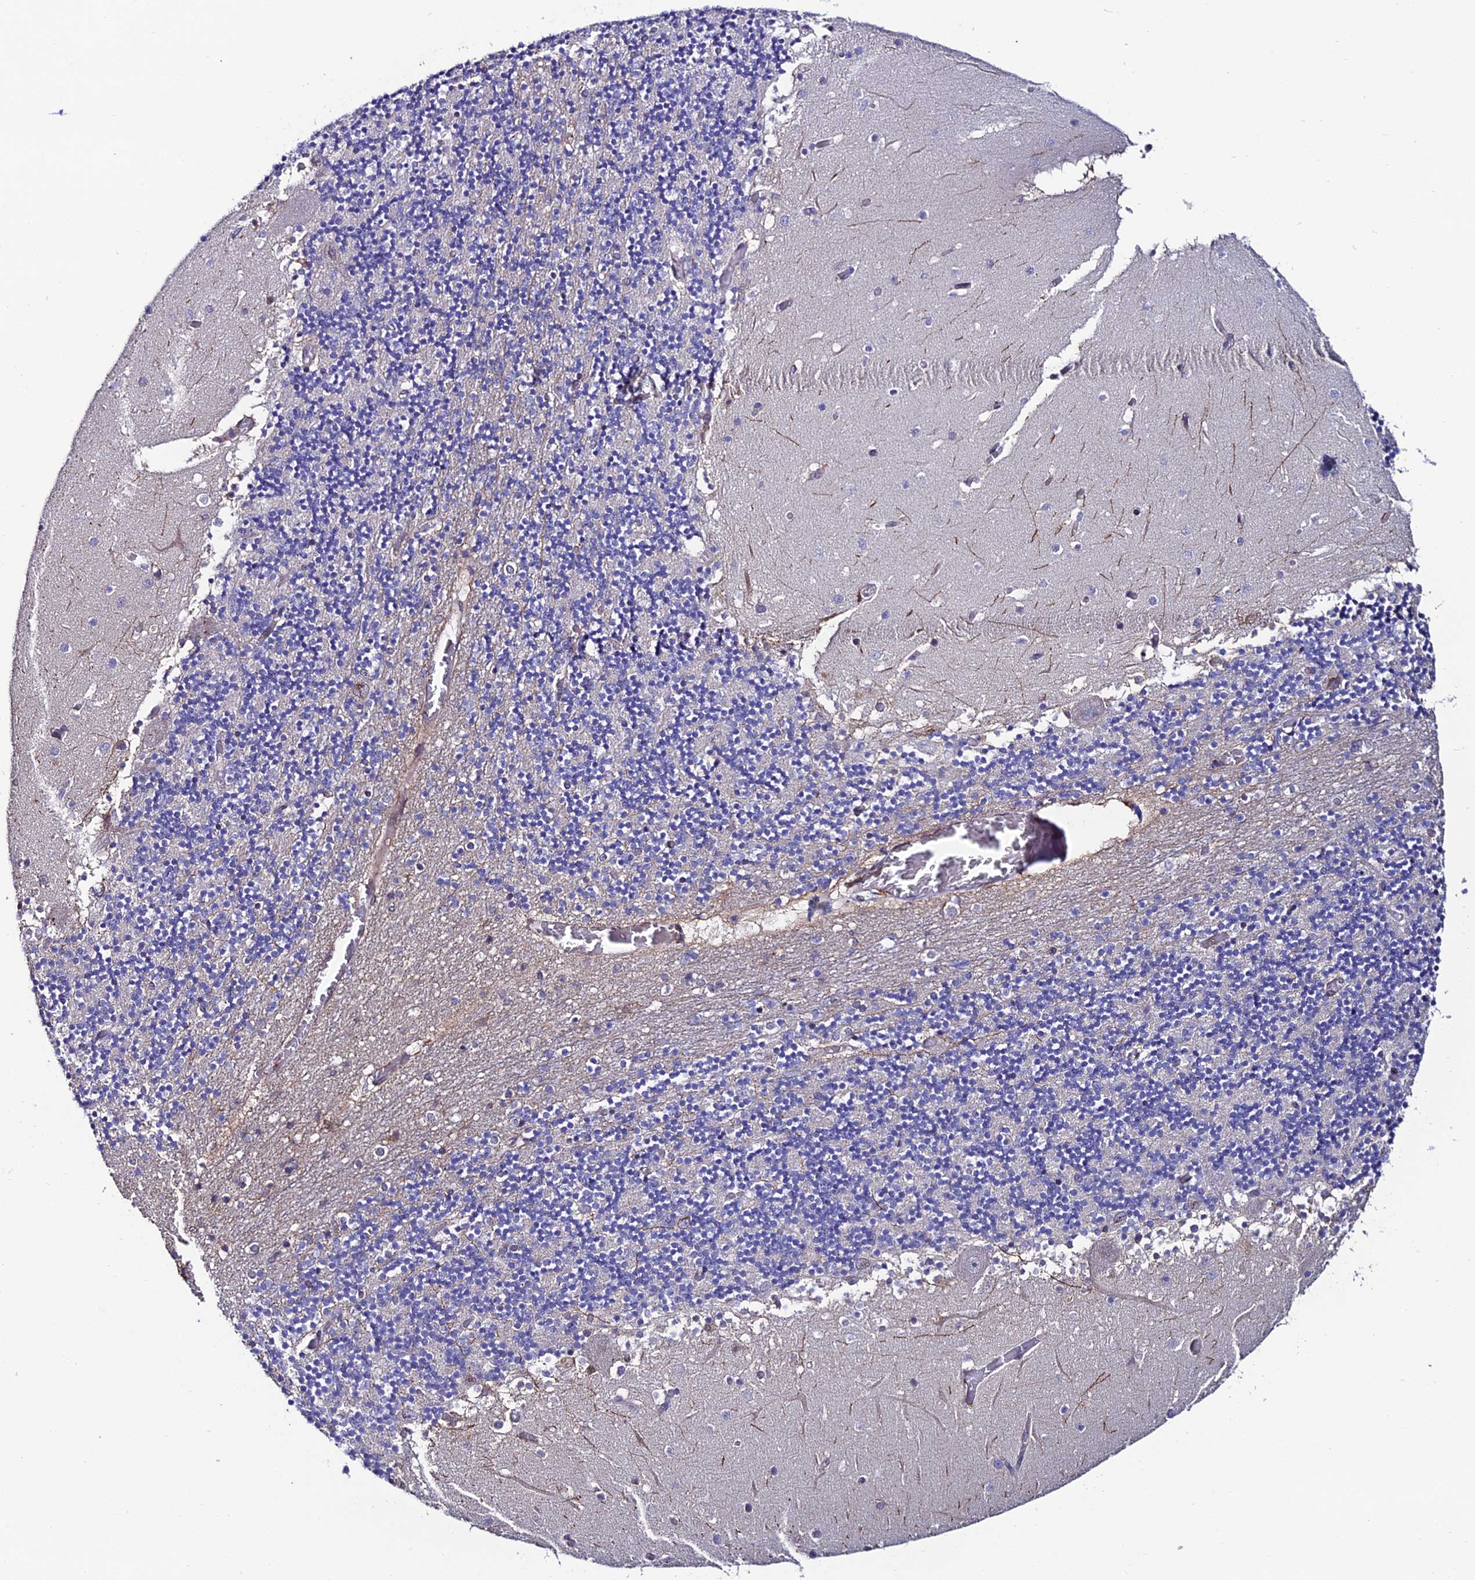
{"staining": {"intensity": "negative", "quantity": "none", "location": "none"}, "tissue": "cerebellum", "cell_type": "Cells in granular layer", "image_type": "normal", "snomed": [{"axis": "morphology", "description": "Normal tissue, NOS"}, {"axis": "topography", "description": "Cerebellum"}], "caption": "Immunohistochemistry micrograph of normal human cerebellum stained for a protein (brown), which reveals no staining in cells in granular layer. (Brightfield microscopy of DAB IHC at high magnification).", "gene": "DDX19A", "patient": {"sex": "female", "age": 28}}